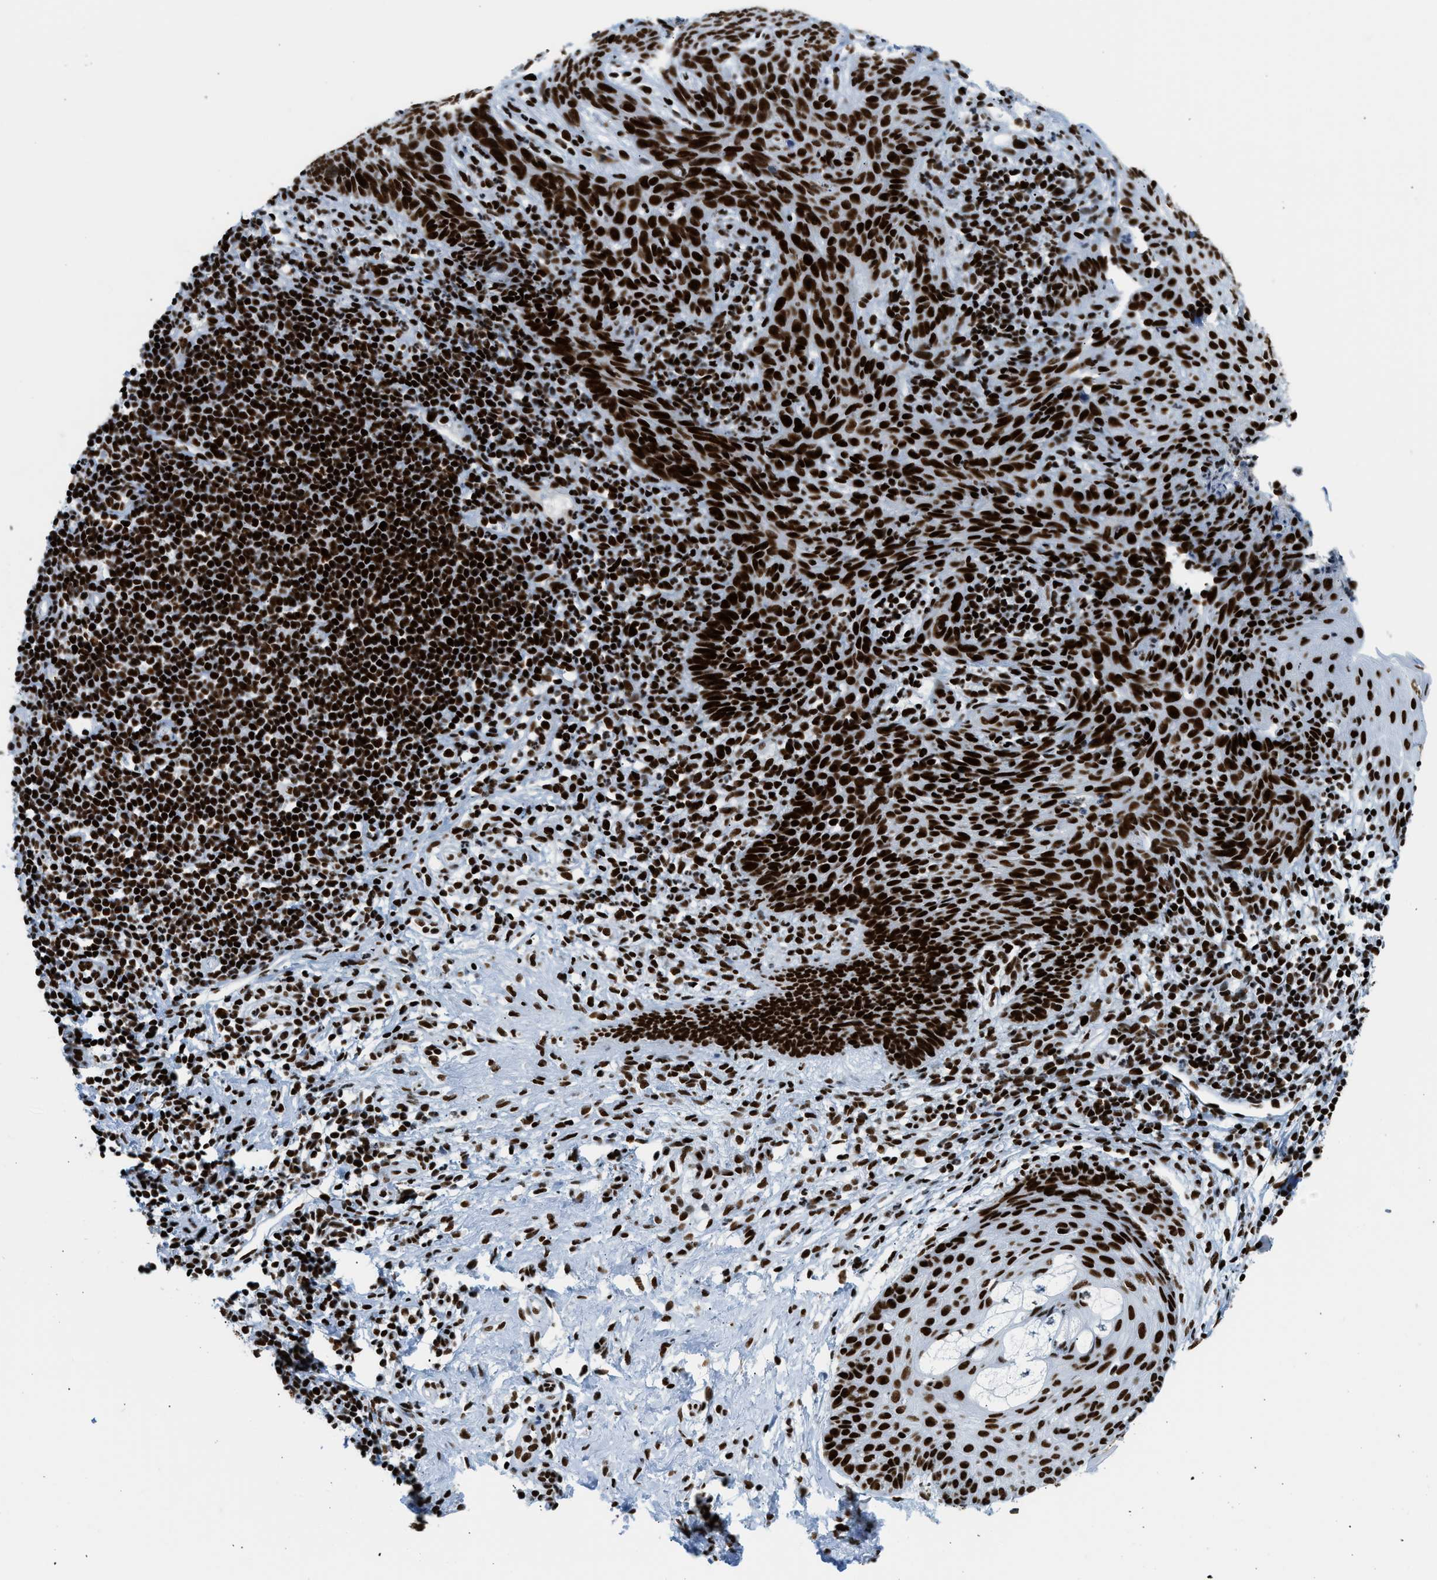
{"staining": {"intensity": "strong", "quantity": ">75%", "location": "nuclear"}, "tissue": "skin cancer", "cell_type": "Tumor cells", "image_type": "cancer", "snomed": [{"axis": "morphology", "description": "Basal cell carcinoma"}, {"axis": "topography", "description": "Skin"}], "caption": "Immunohistochemical staining of human skin basal cell carcinoma reveals high levels of strong nuclear positivity in approximately >75% of tumor cells. (IHC, brightfield microscopy, high magnification).", "gene": "PIF1", "patient": {"sex": "male", "age": 60}}